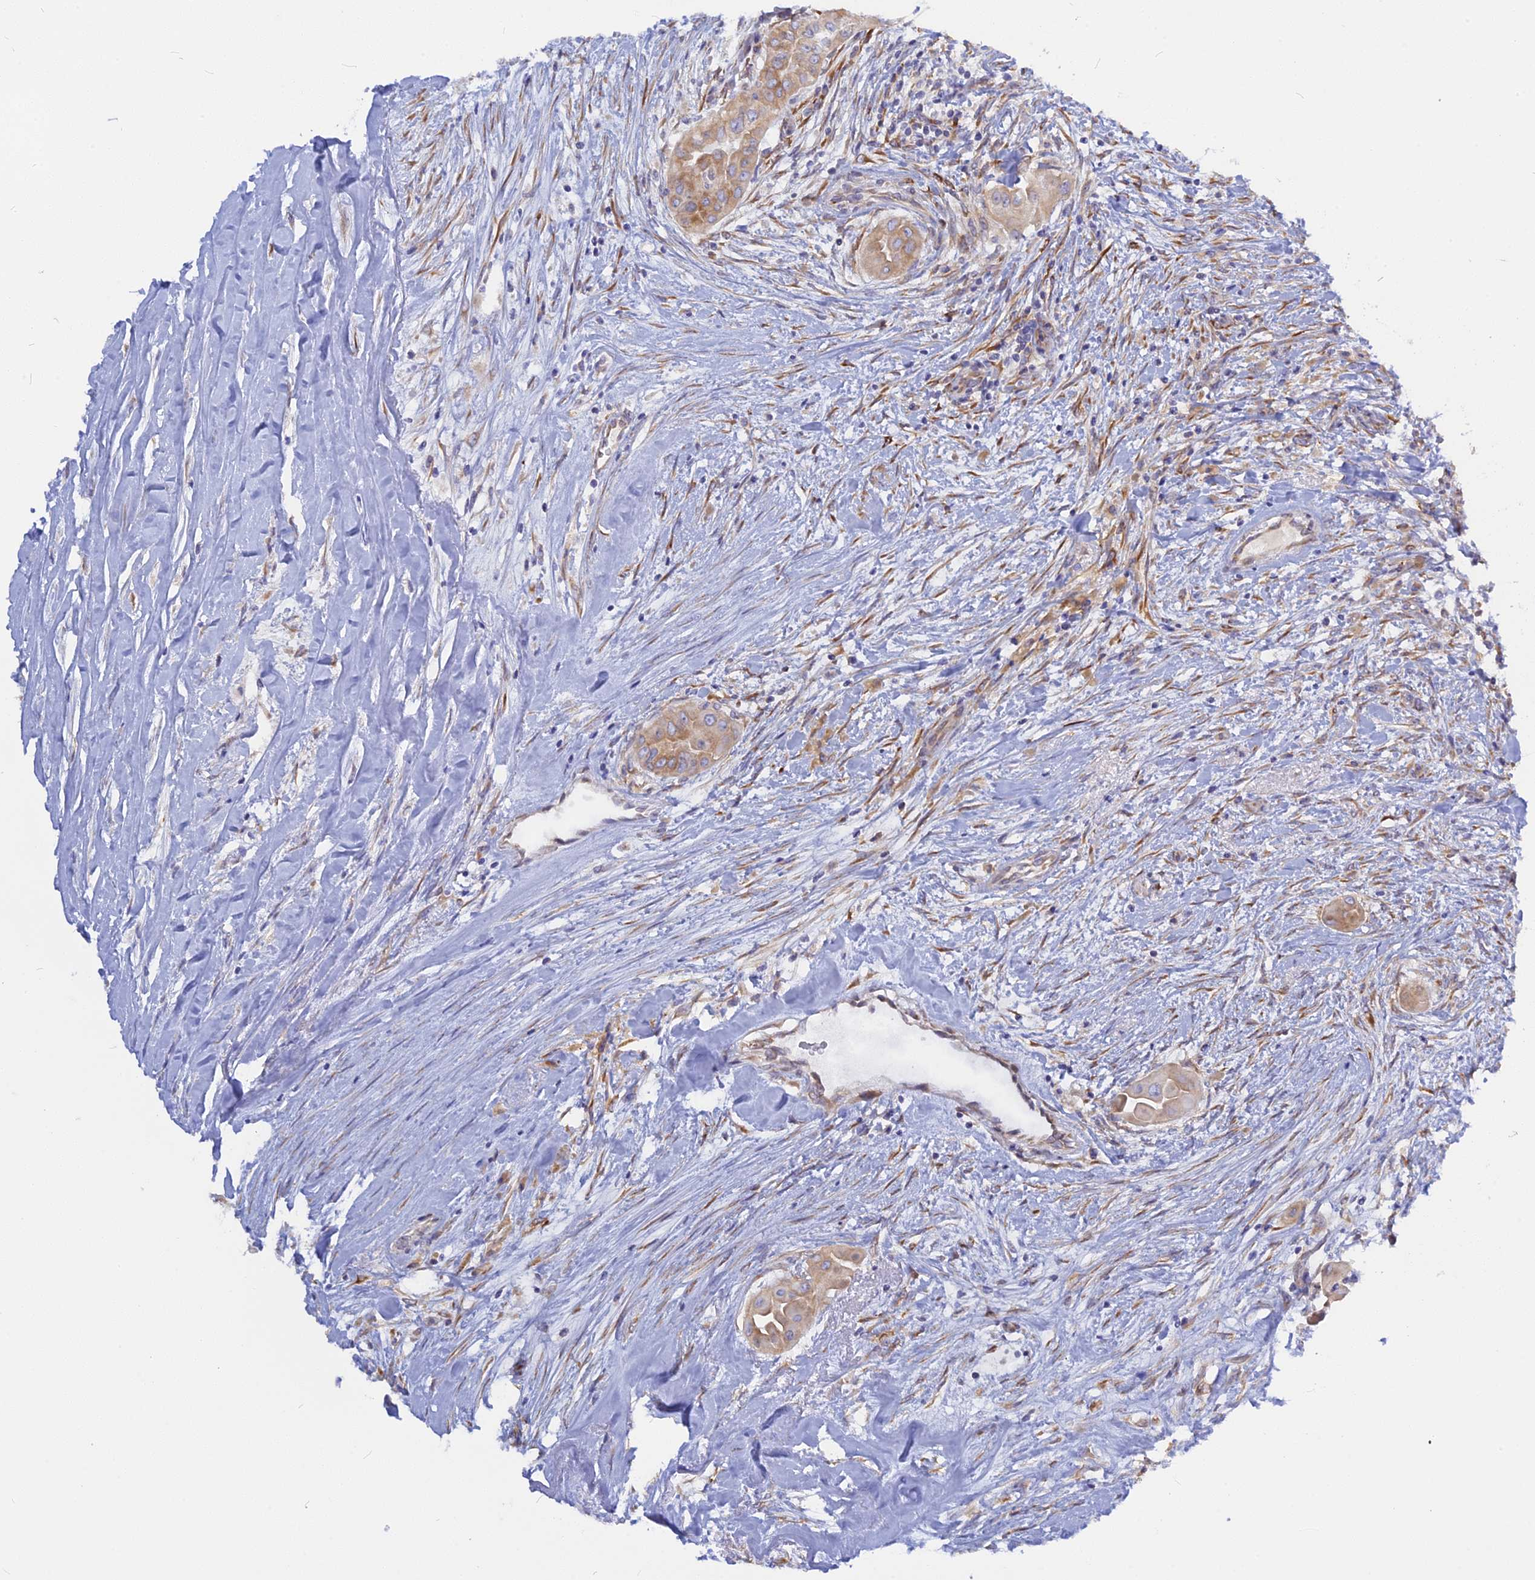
{"staining": {"intensity": "moderate", "quantity": ">75%", "location": "cytoplasmic/membranous"}, "tissue": "thyroid cancer", "cell_type": "Tumor cells", "image_type": "cancer", "snomed": [{"axis": "morphology", "description": "Papillary adenocarcinoma, NOS"}, {"axis": "topography", "description": "Thyroid gland"}], "caption": "The image reveals immunohistochemical staining of papillary adenocarcinoma (thyroid). There is moderate cytoplasmic/membranous positivity is appreciated in approximately >75% of tumor cells.", "gene": "TLCD1", "patient": {"sex": "female", "age": 59}}